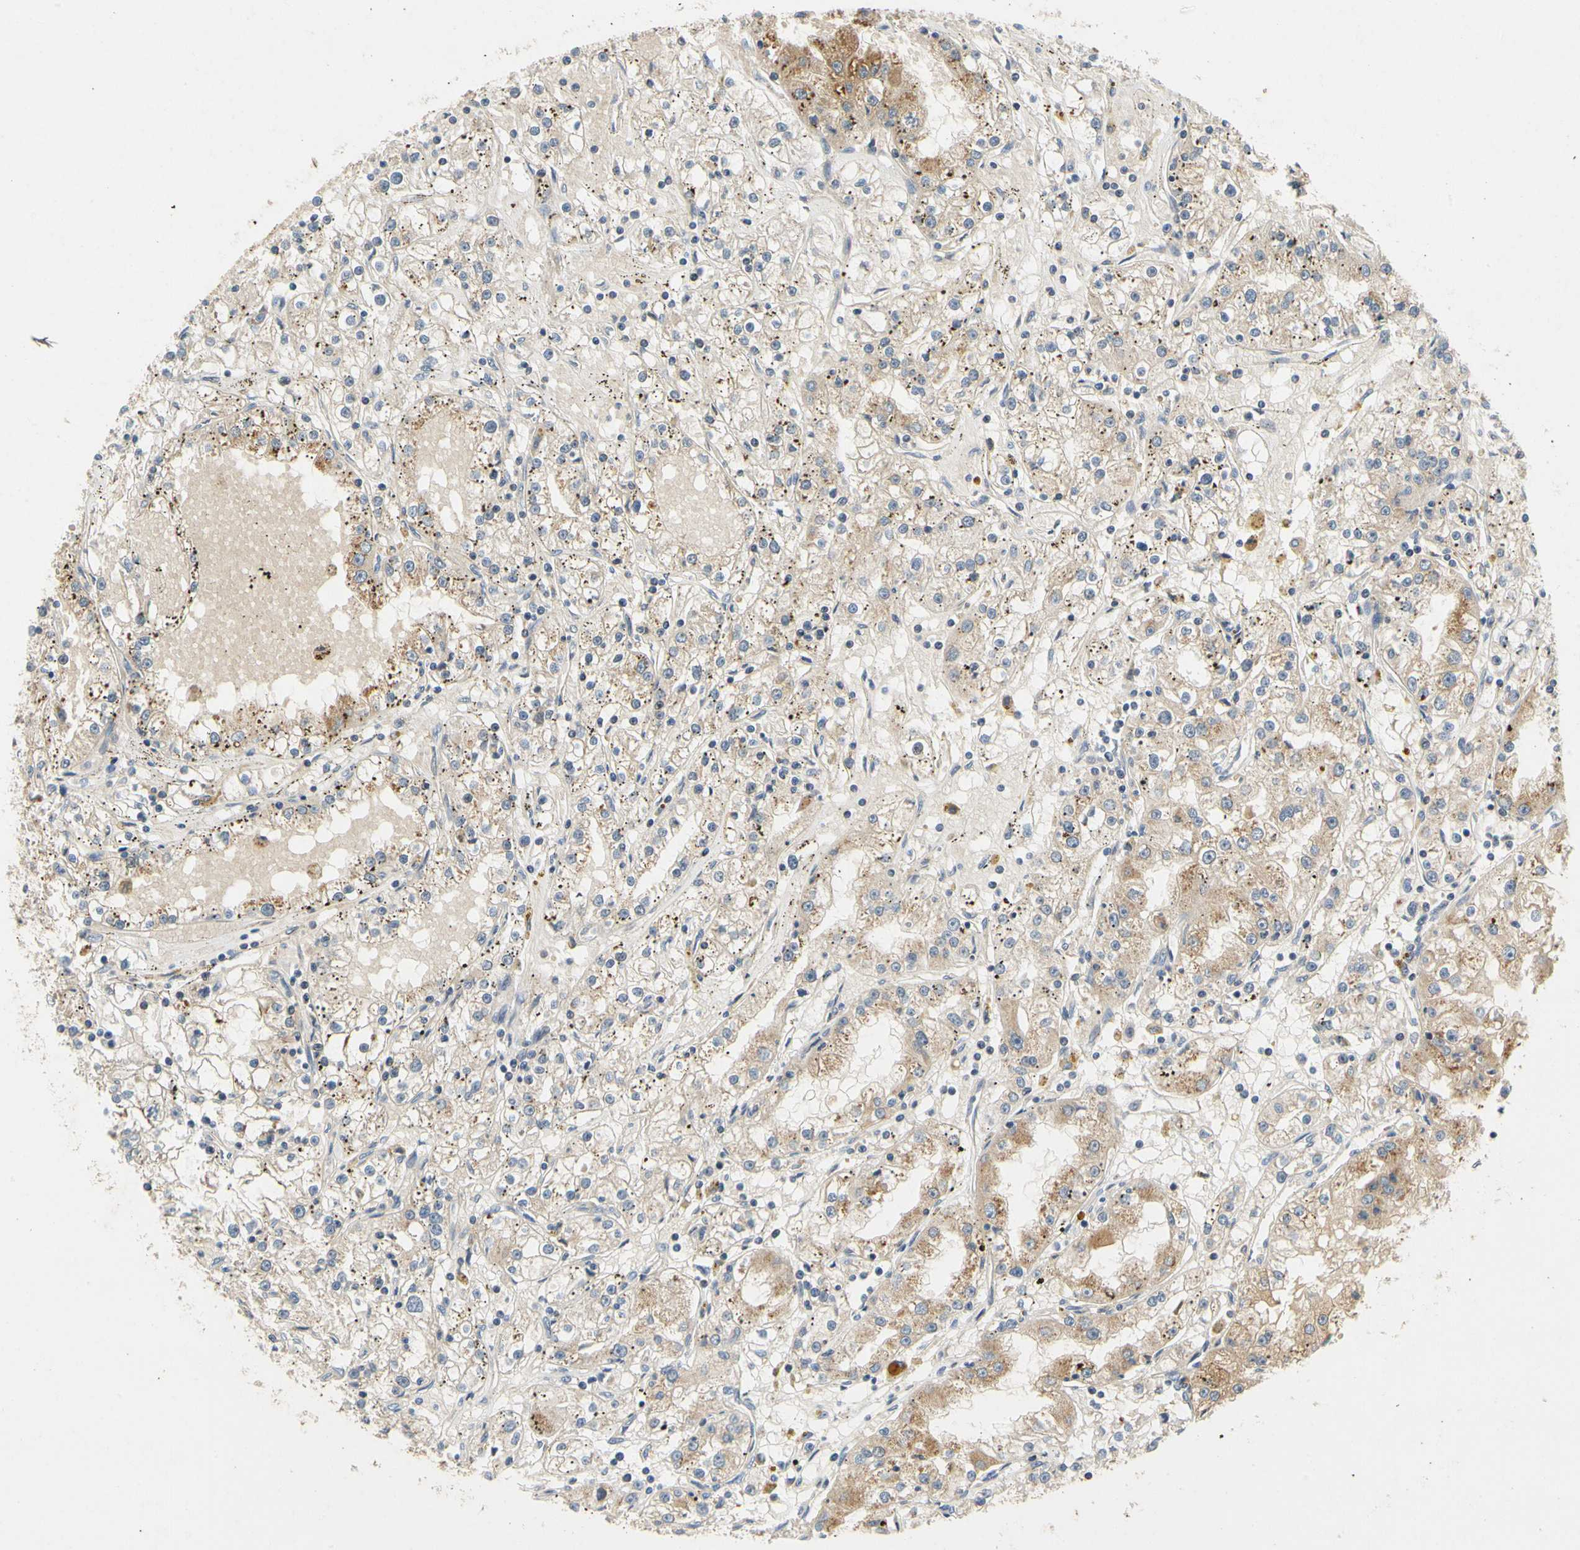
{"staining": {"intensity": "weak", "quantity": "25%-75%", "location": "cytoplasmic/membranous"}, "tissue": "renal cancer", "cell_type": "Tumor cells", "image_type": "cancer", "snomed": [{"axis": "morphology", "description": "Adenocarcinoma, NOS"}, {"axis": "topography", "description": "Kidney"}], "caption": "High-power microscopy captured an immunohistochemistry image of renal adenocarcinoma, revealing weak cytoplasmic/membranous staining in about 25%-75% of tumor cells. Immunohistochemistry (ihc) stains the protein of interest in brown and the nuclei are stained blue.", "gene": "KLHDC8B", "patient": {"sex": "male", "age": 56}}